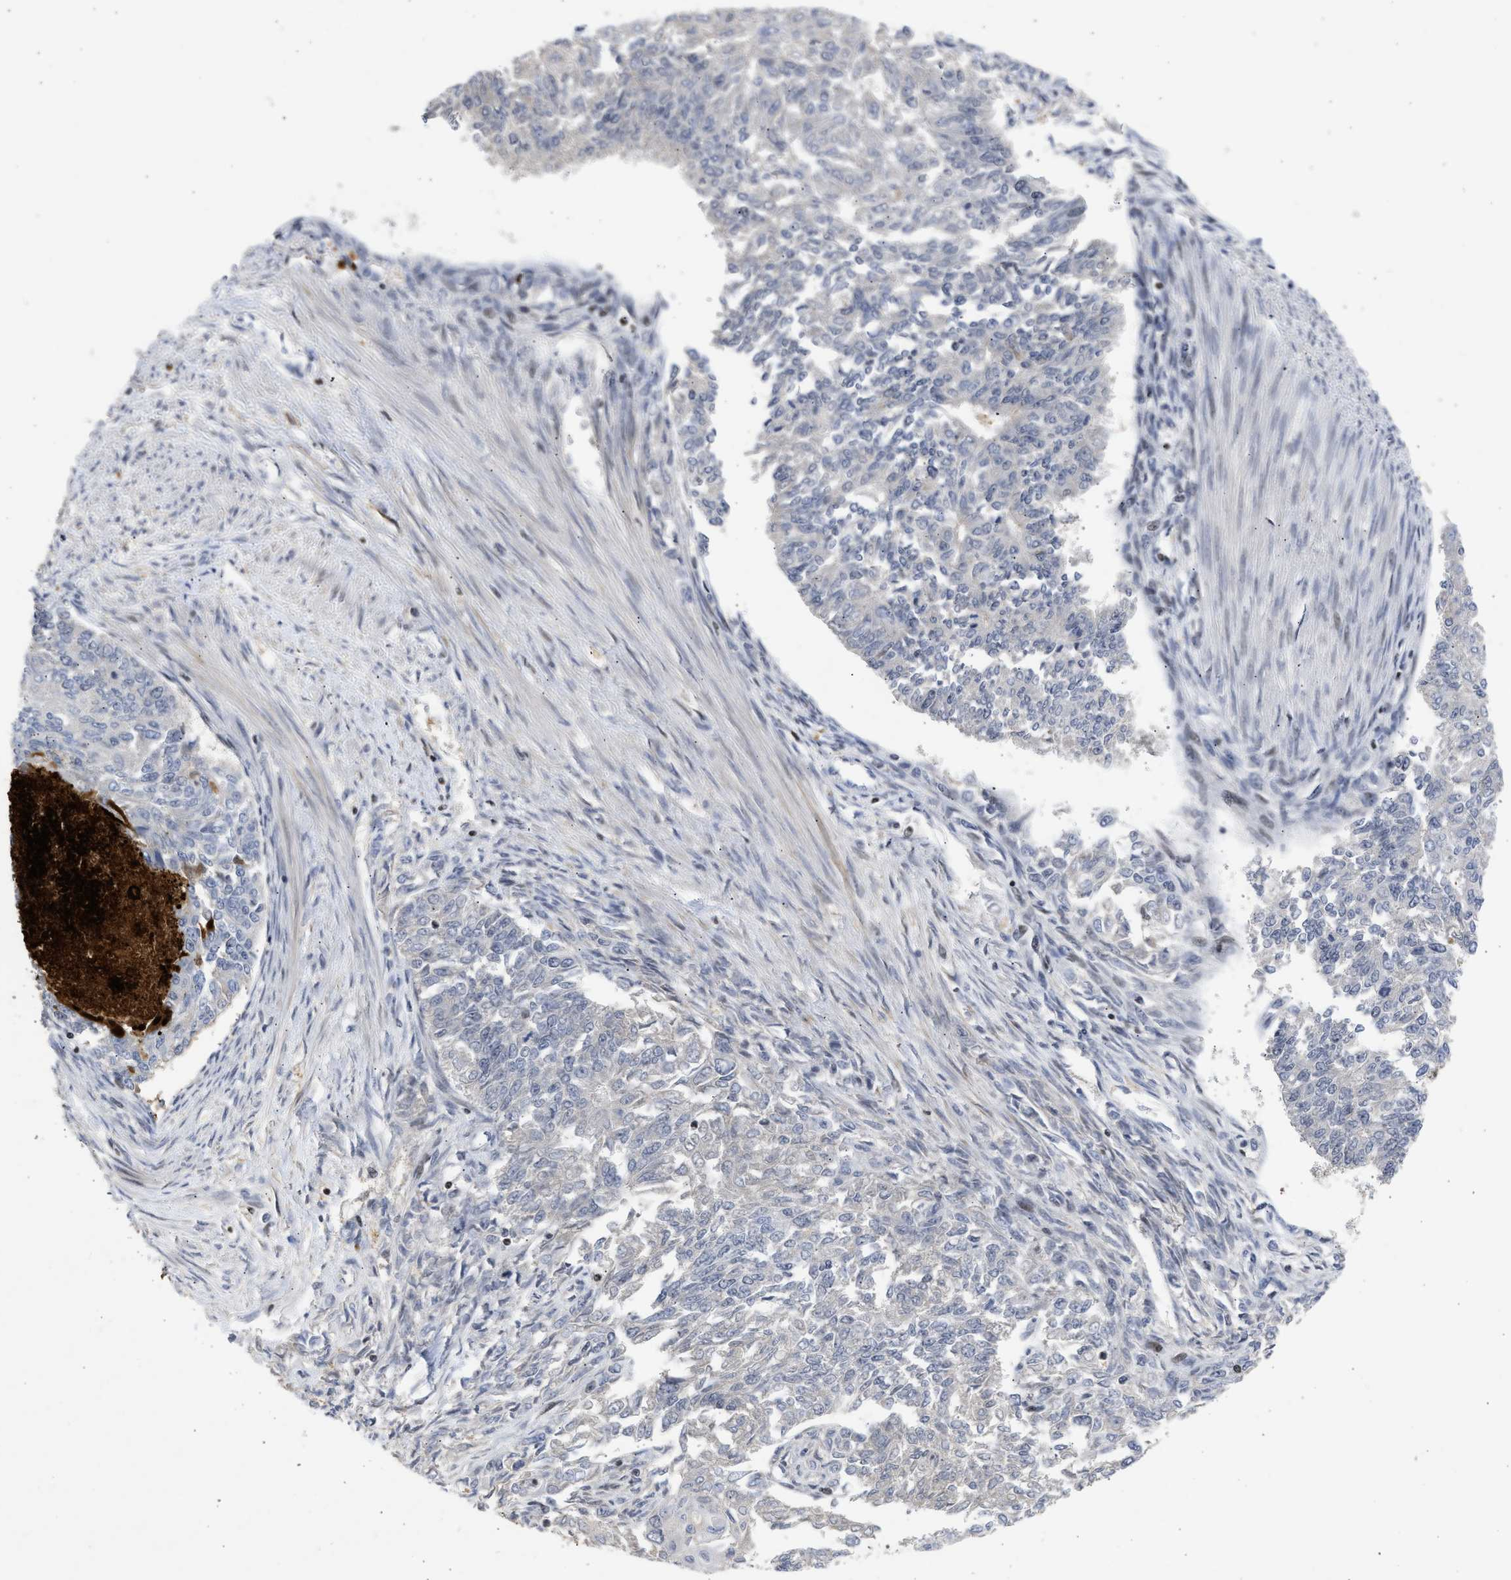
{"staining": {"intensity": "negative", "quantity": "none", "location": "none"}, "tissue": "endometrial cancer", "cell_type": "Tumor cells", "image_type": "cancer", "snomed": [{"axis": "morphology", "description": "Adenocarcinoma, NOS"}, {"axis": "topography", "description": "Endometrium"}], "caption": "Tumor cells are negative for brown protein staining in adenocarcinoma (endometrial). (DAB (3,3'-diaminobenzidine) immunohistochemistry, high magnification).", "gene": "ENSG00000142539", "patient": {"sex": "female", "age": 32}}